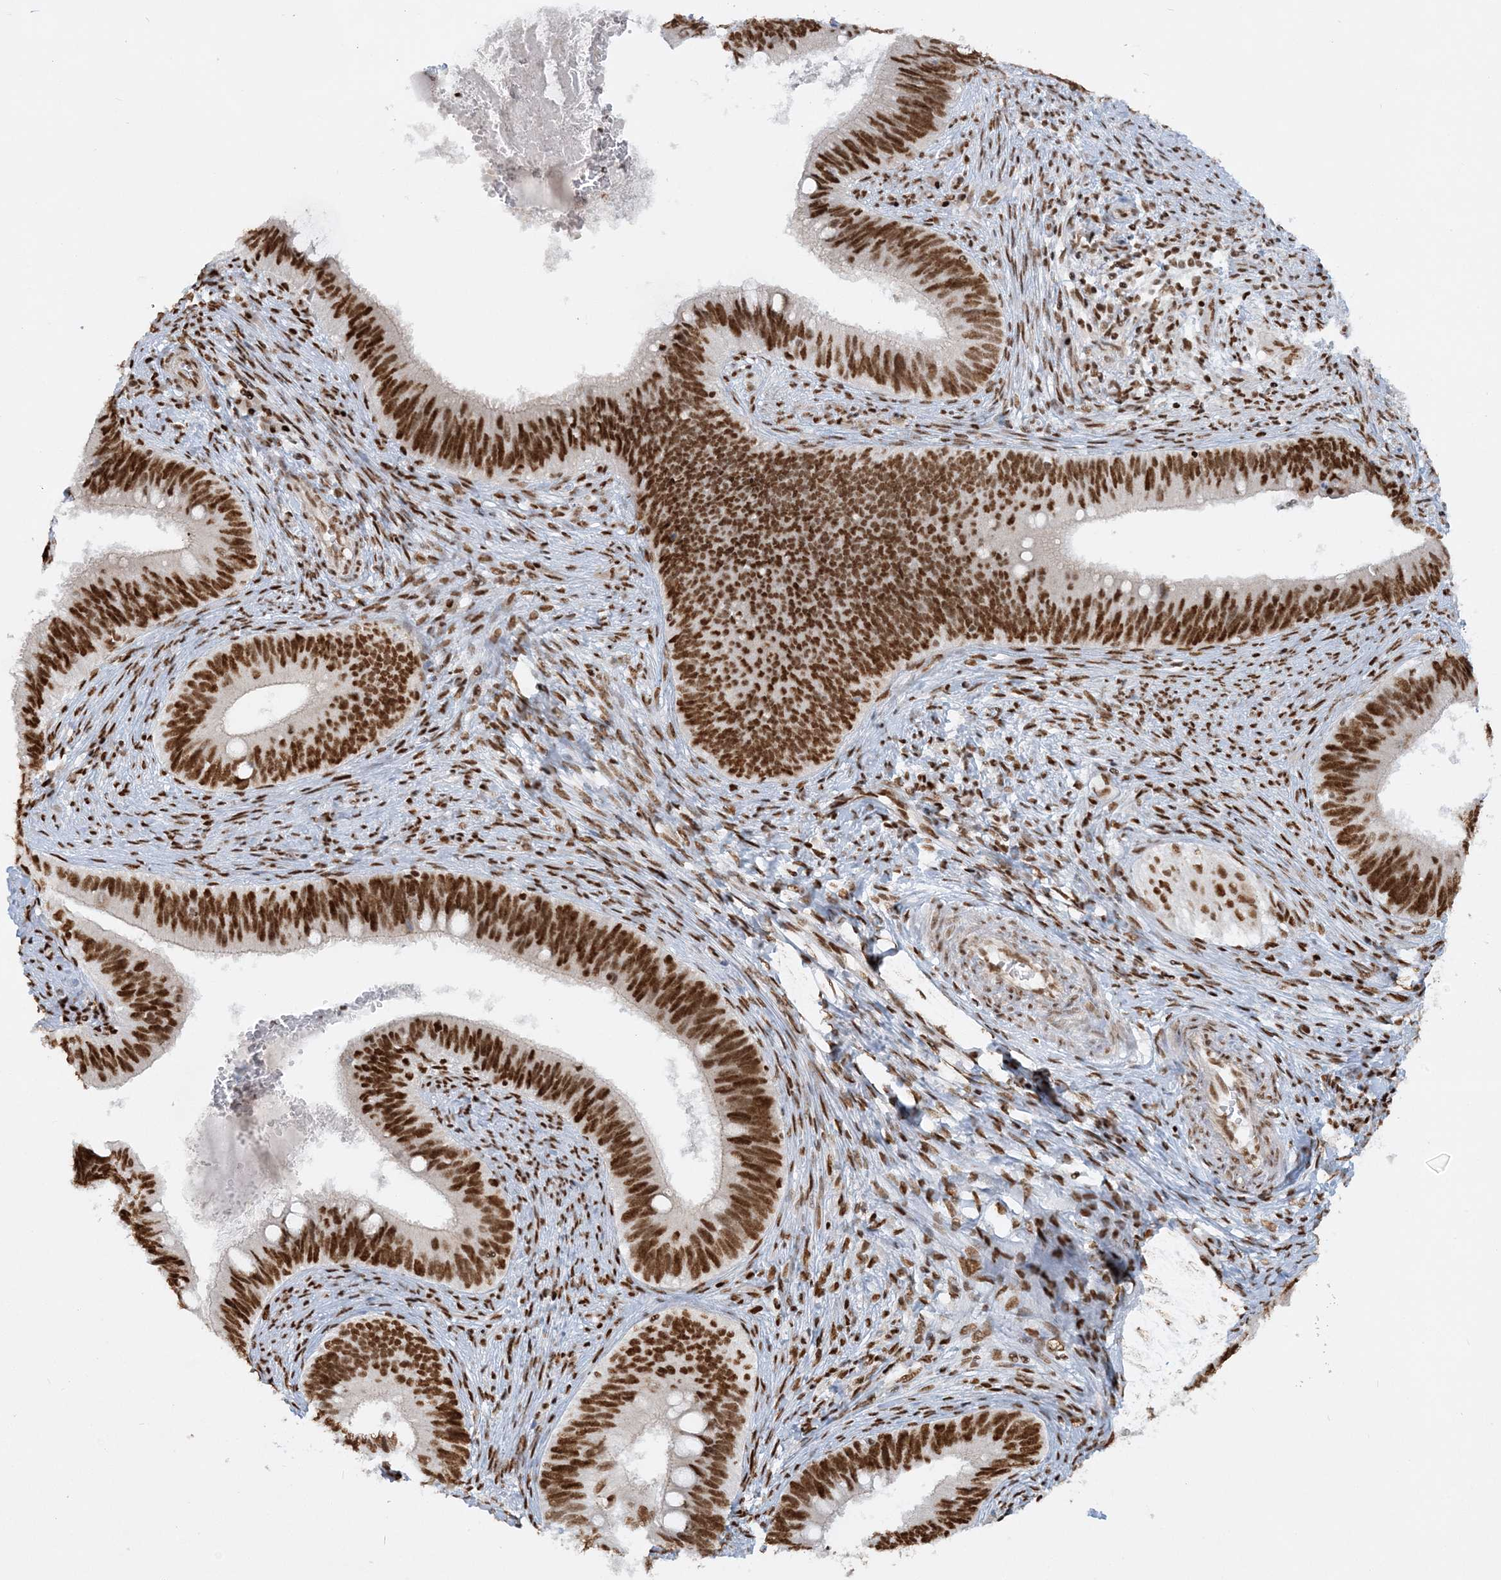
{"staining": {"intensity": "strong", "quantity": ">75%", "location": "nuclear"}, "tissue": "cervical cancer", "cell_type": "Tumor cells", "image_type": "cancer", "snomed": [{"axis": "morphology", "description": "Adenocarcinoma, NOS"}, {"axis": "topography", "description": "Cervix"}], "caption": "Immunohistochemistry (IHC) image of neoplastic tissue: human cervical cancer (adenocarcinoma) stained using immunohistochemistry (IHC) reveals high levels of strong protein expression localized specifically in the nuclear of tumor cells, appearing as a nuclear brown color.", "gene": "DELE1", "patient": {"sex": "female", "age": 42}}